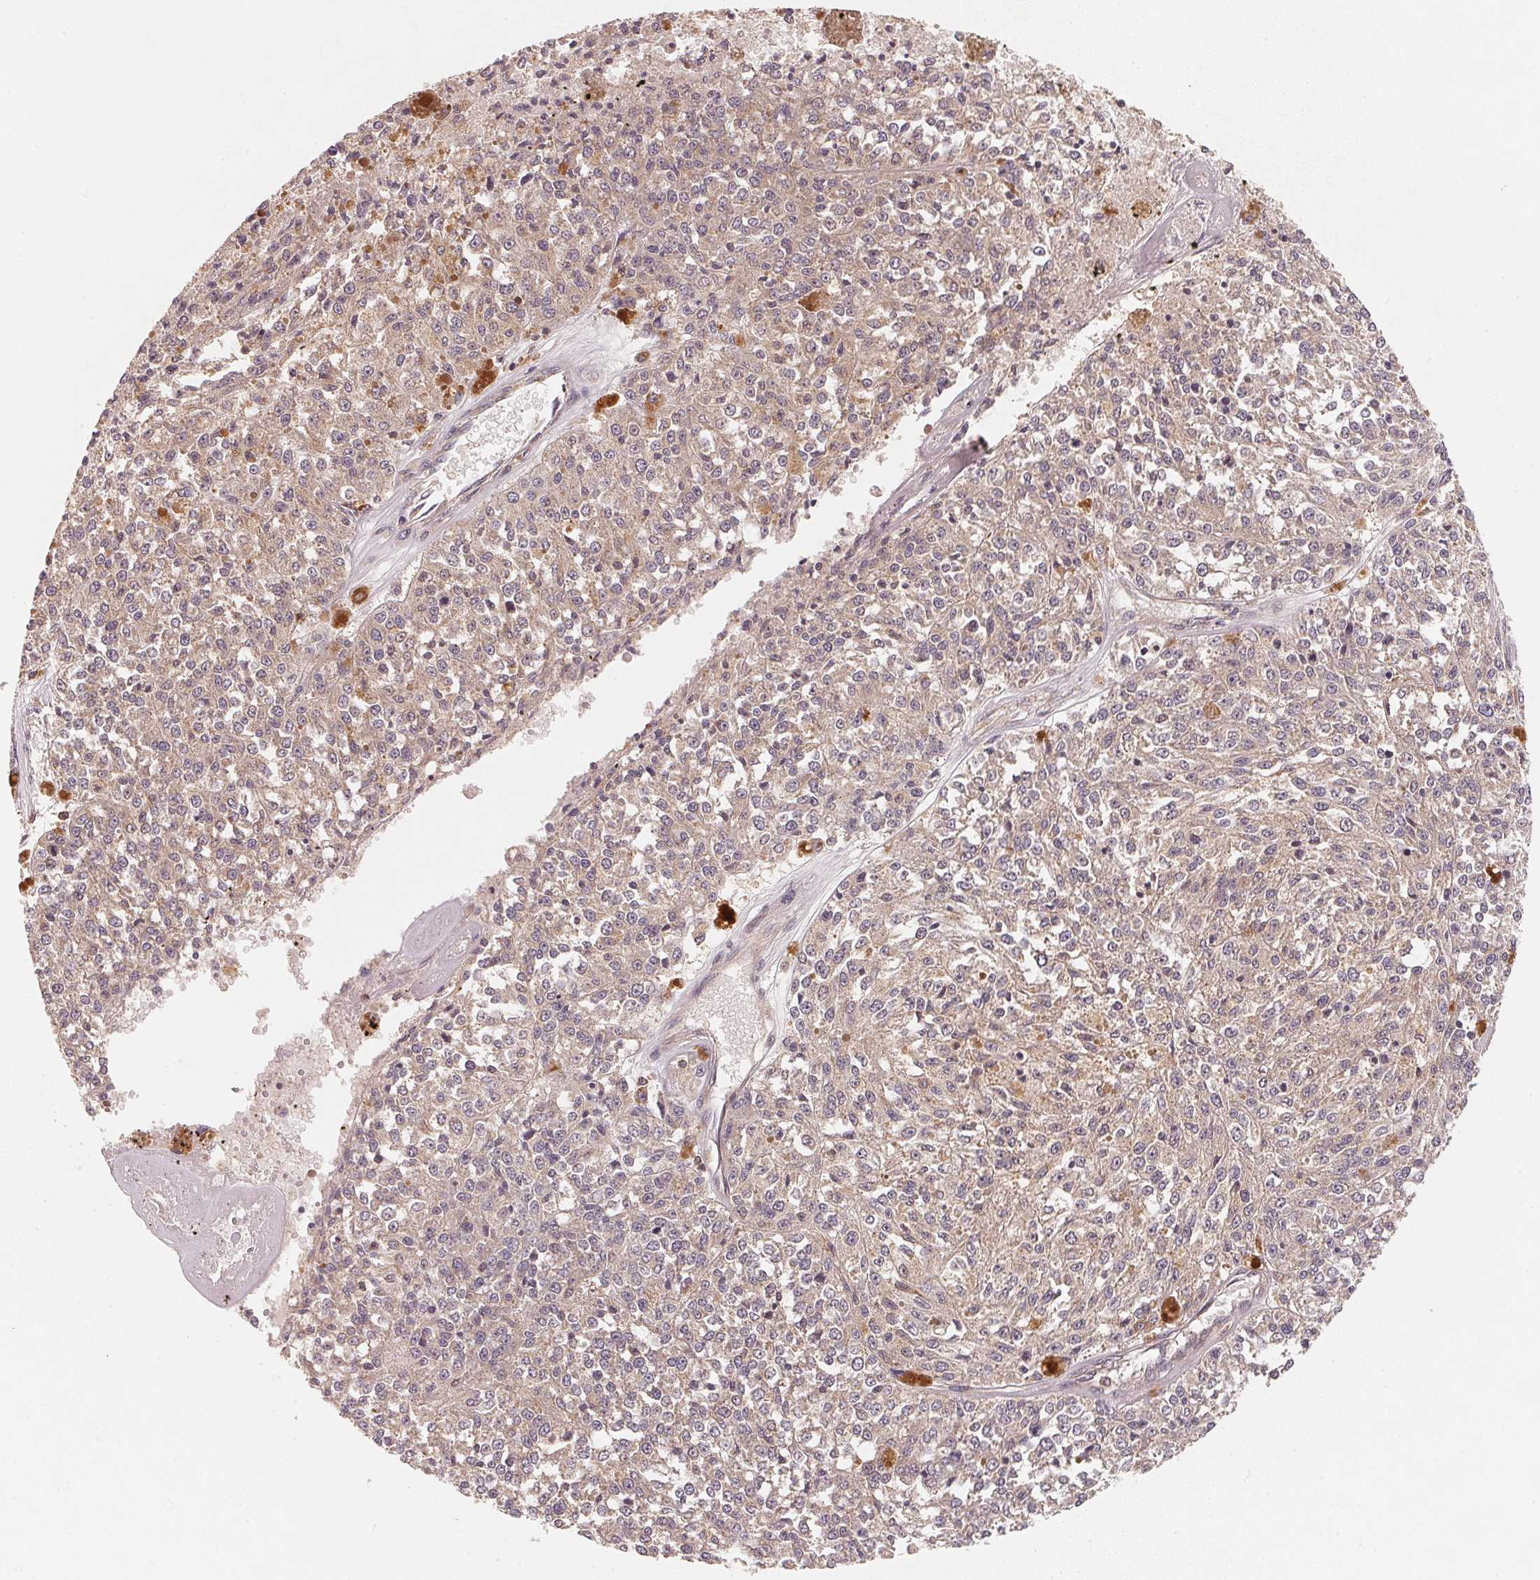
{"staining": {"intensity": "weak", "quantity": "25%-75%", "location": "cytoplasmic/membranous"}, "tissue": "melanoma", "cell_type": "Tumor cells", "image_type": "cancer", "snomed": [{"axis": "morphology", "description": "Malignant melanoma, Metastatic site"}, {"axis": "topography", "description": "Lymph node"}], "caption": "Immunohistochemical staining of human malignant melanoma (metastatic site) exhibits low levels of weak cytoplasmic/membranous protein expression in about 25%-75% of tumor cells.", "gene": "CCDC102B", "patient": {"sex": "female", "age": 64}}